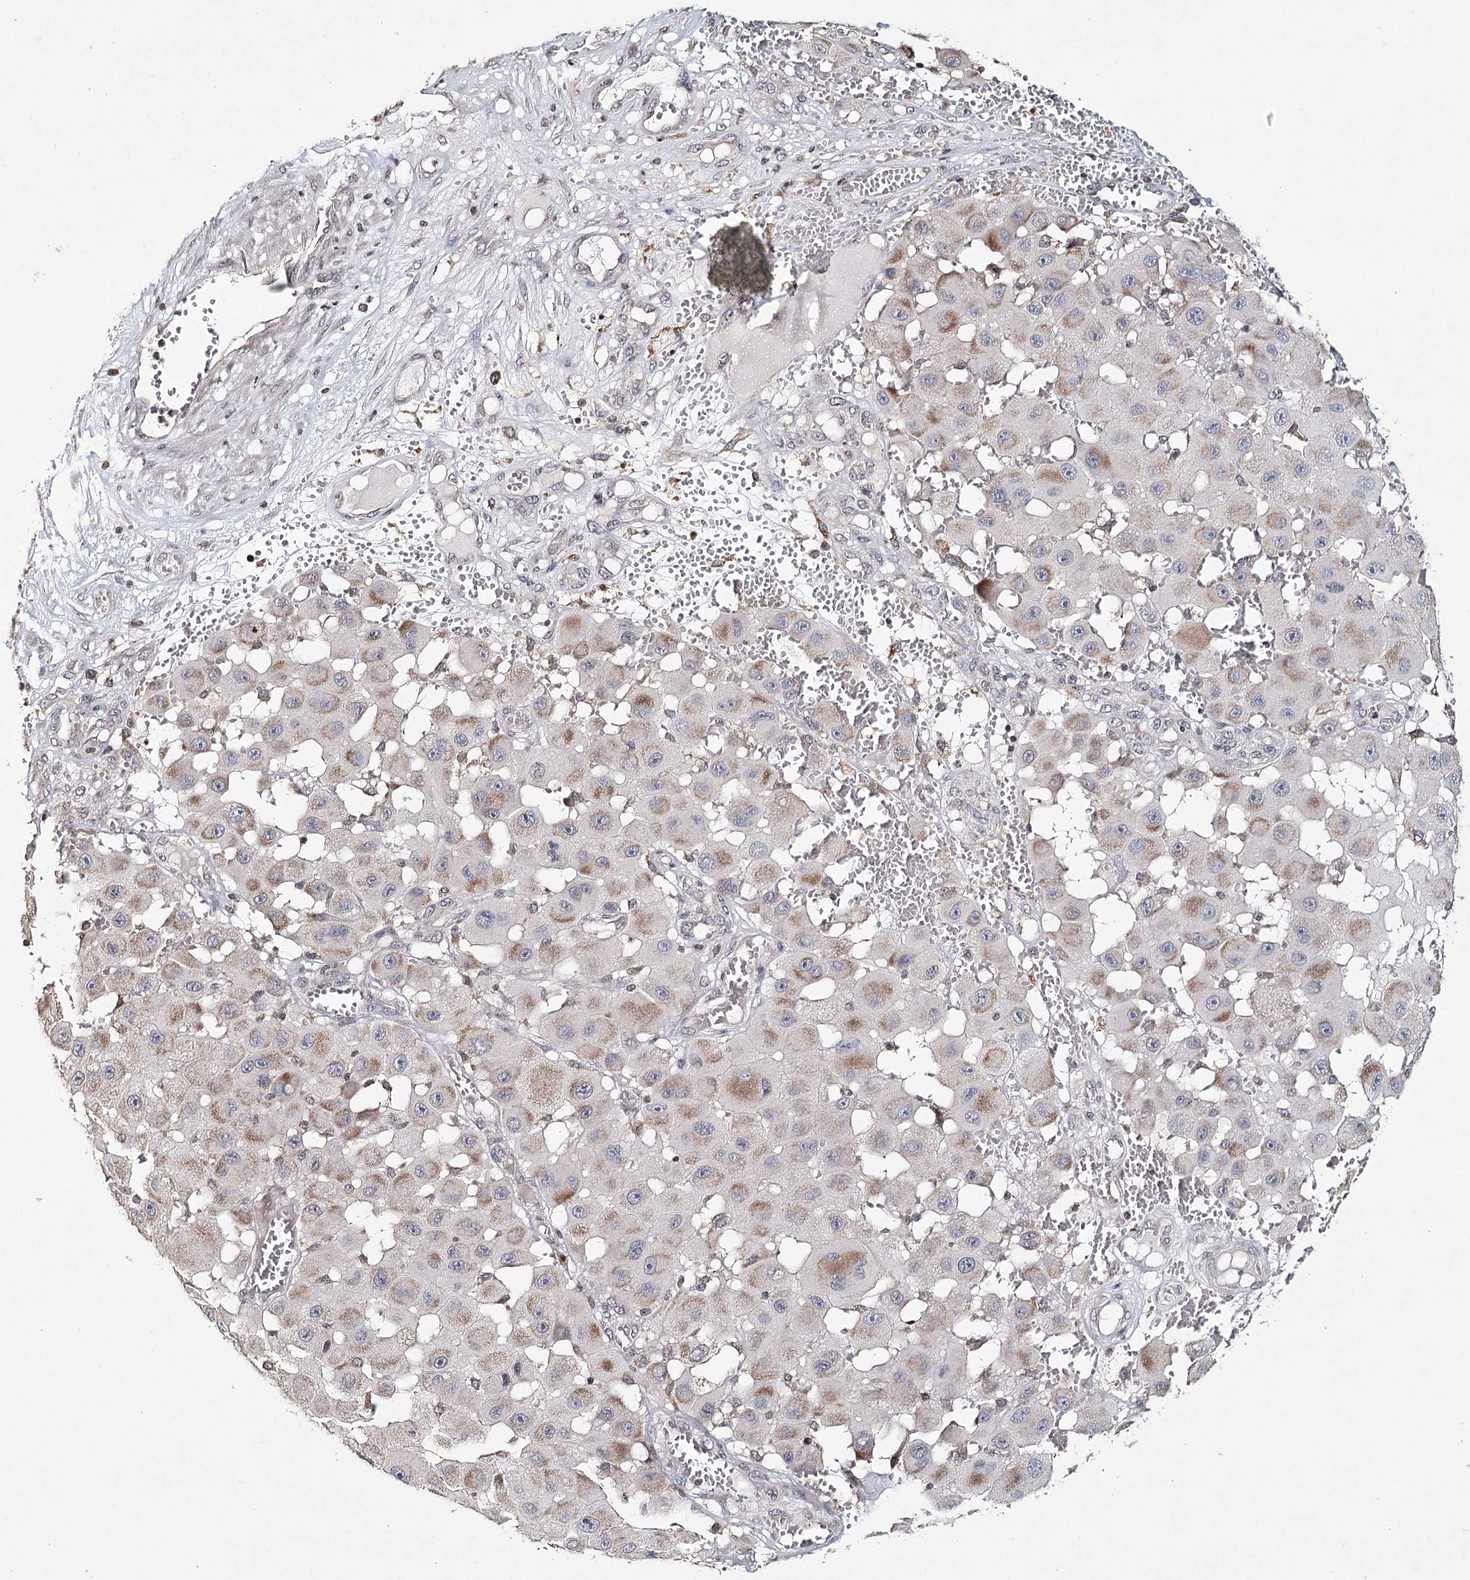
{"staining": {"intensity": "moderate", "quantity": "25%-75%", "location": "cytoplasmic/membranous"}, "tissue": "melanoma", "cell_type": "Tumor cells", "image_type": "cancer", "snomed": [{"axis": "morphology", "description": "Malignant melanoma, NOS"}, {"axis": "topography", "description": "Skin"}], "caption": "There is medium levels of moderate cytoplasmic/membranous expression in tumor cells of malignant melanoma, as demonstrated by immunohistochemical staining (brown color).", "gene": "ICOS", "patient": {"sex": "female", "age": 81}}